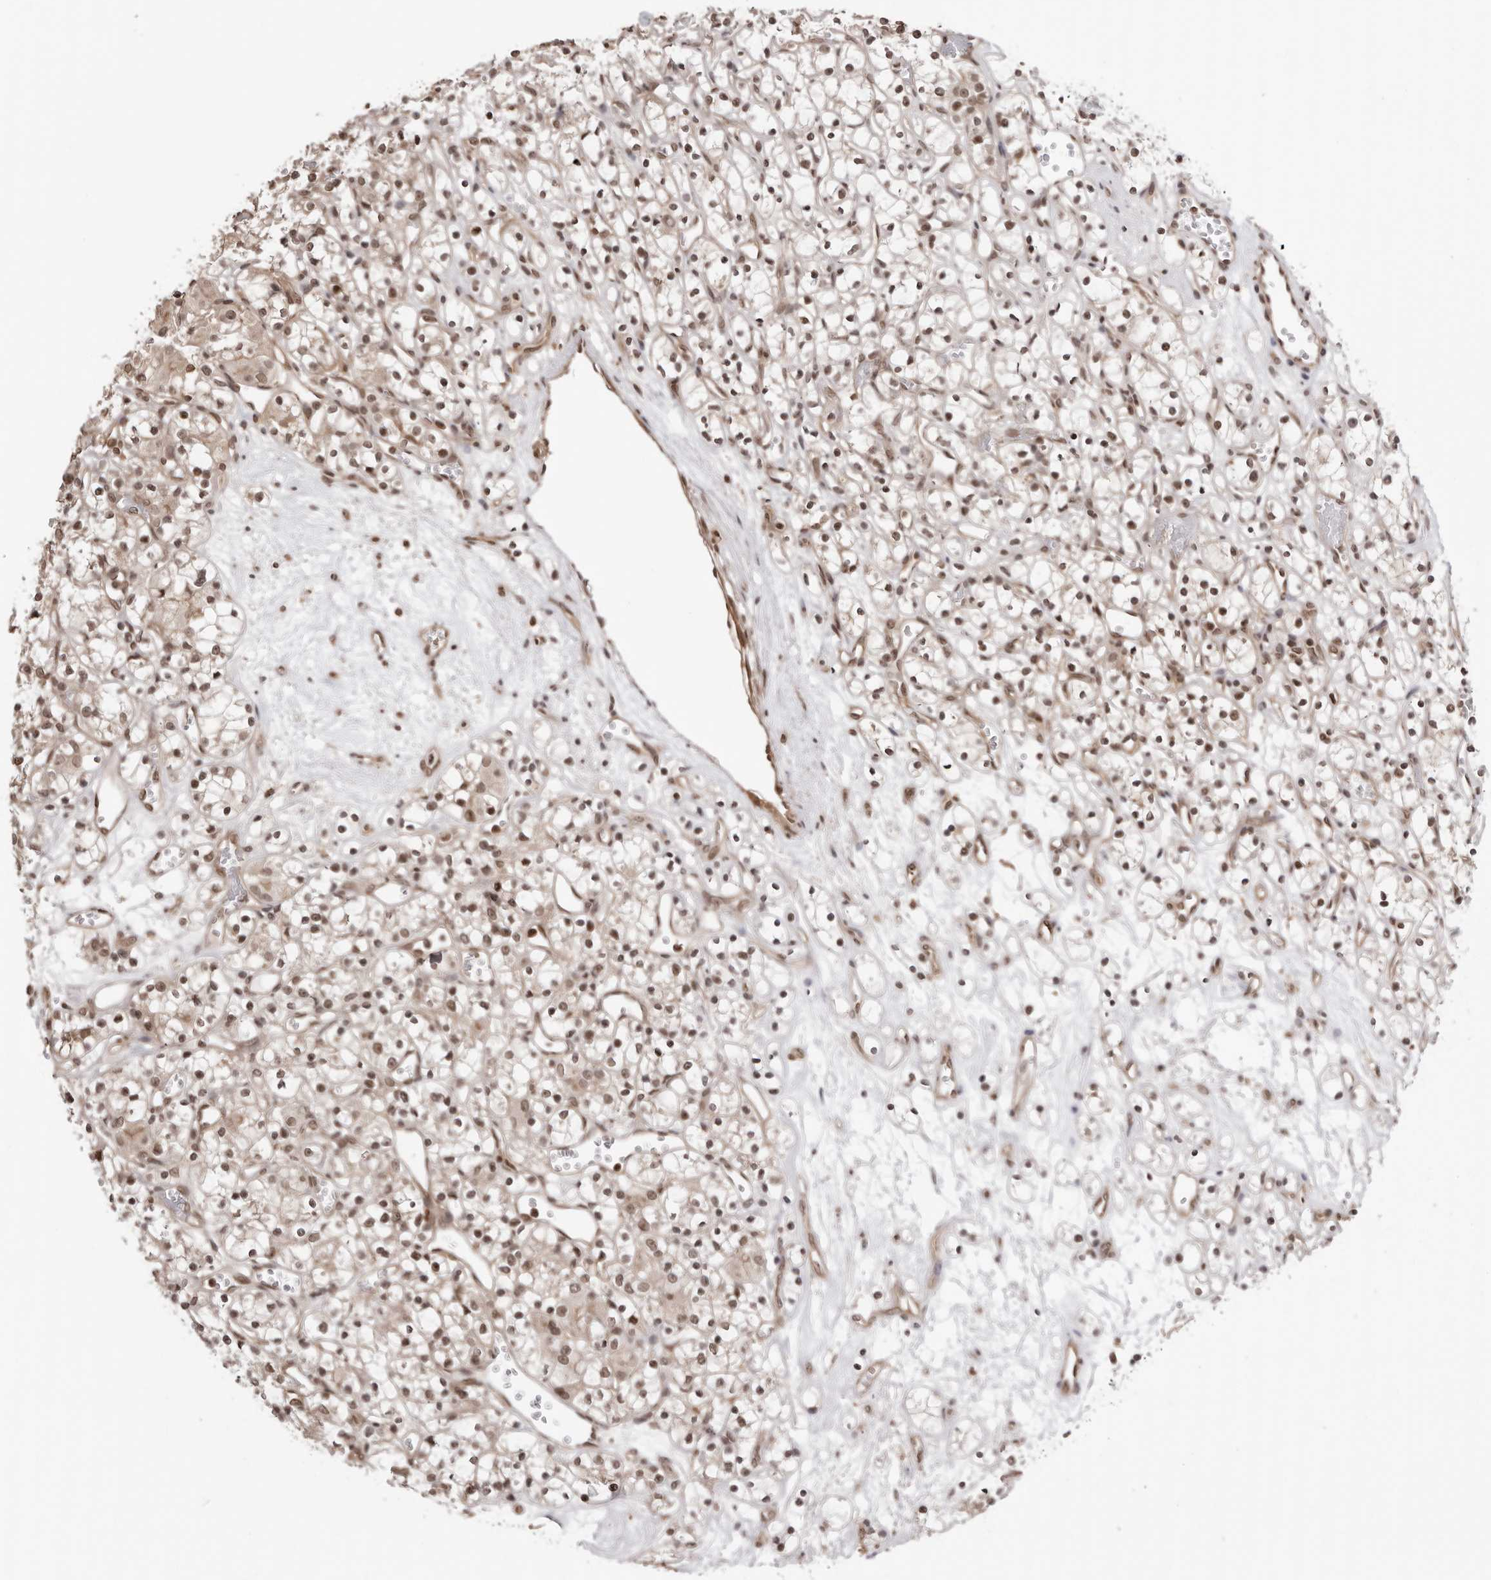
{"staining": {"intensity": "moderate", "quantity": ">75%", "location": "nuclear"}, "tissue": "renal cancer", "cell_type": "Tumor cells", "image_type": "cancer", "snomed": [{"axis": "morphology", "description": "Adenocarcinoma, NOS"}, {"axis": "topography", "description": "Kidney"}], "caption": "High-power microscopy captured an immunohistochemistry (IHC) micrograph of adenocarcinoma (renal), revealing moderate nuclear positivity in approximately >75% of tumor cells.", "gene": "SDE2", "patient": {"sex": "female", "age": 59}}